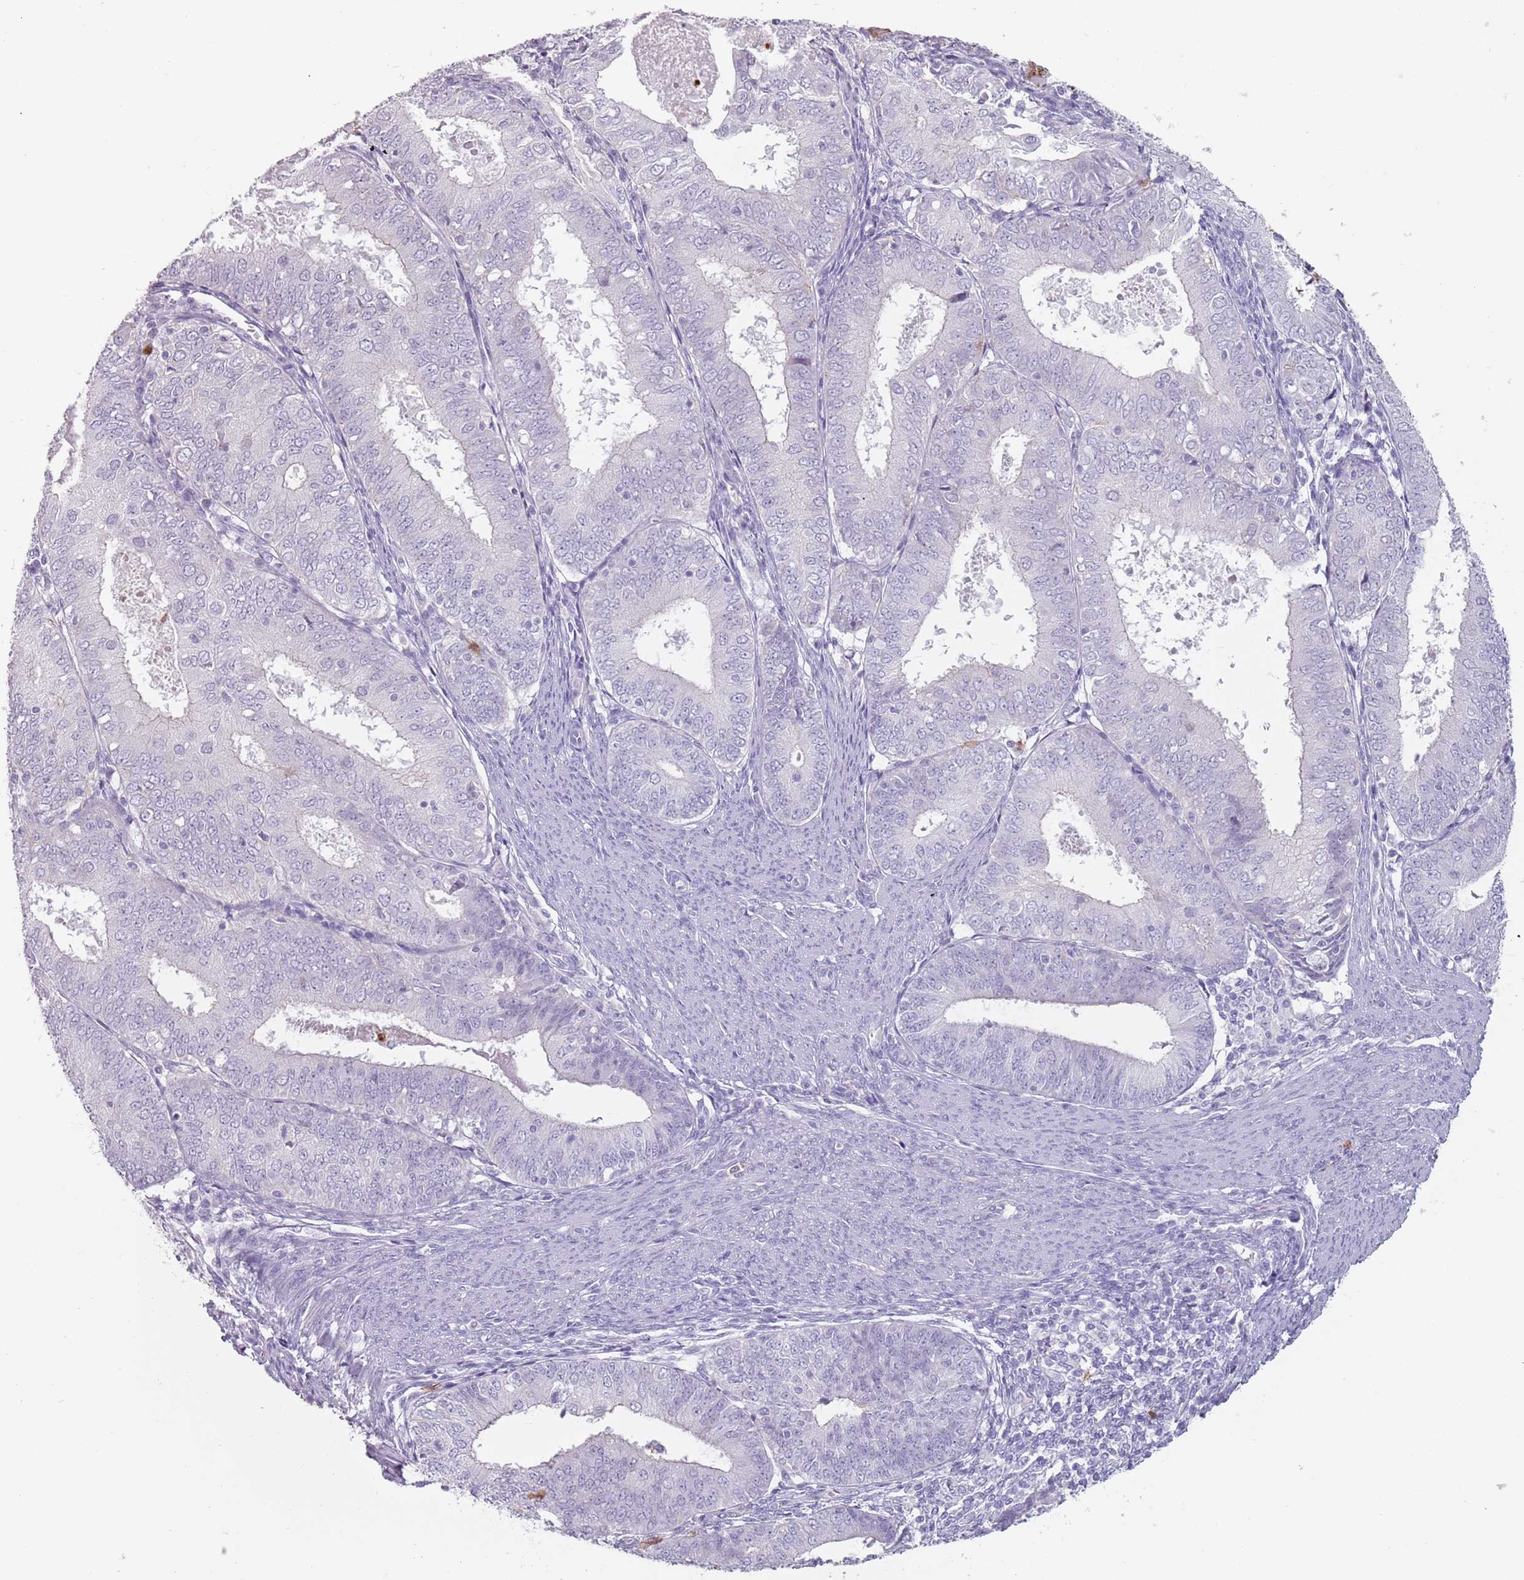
{"staining": {"intensity": "negative", "quantity": "none", "location": "none"}, "tissue": "endometrial cancer", "cell_type": "Tumor cells", "image_type": "cancer", "snomed": [{"axis": "morphology", "description": "Adenocarcinoma, NOS"}, {"axis": "topography", "description": "Endometrium"}], "caption": "The micrograph exhibits no staining of tumor cells in adenocarcinoma (endometrial).", "gene": "ZNF584", "patient": {"sex": "female", "age": 57}}